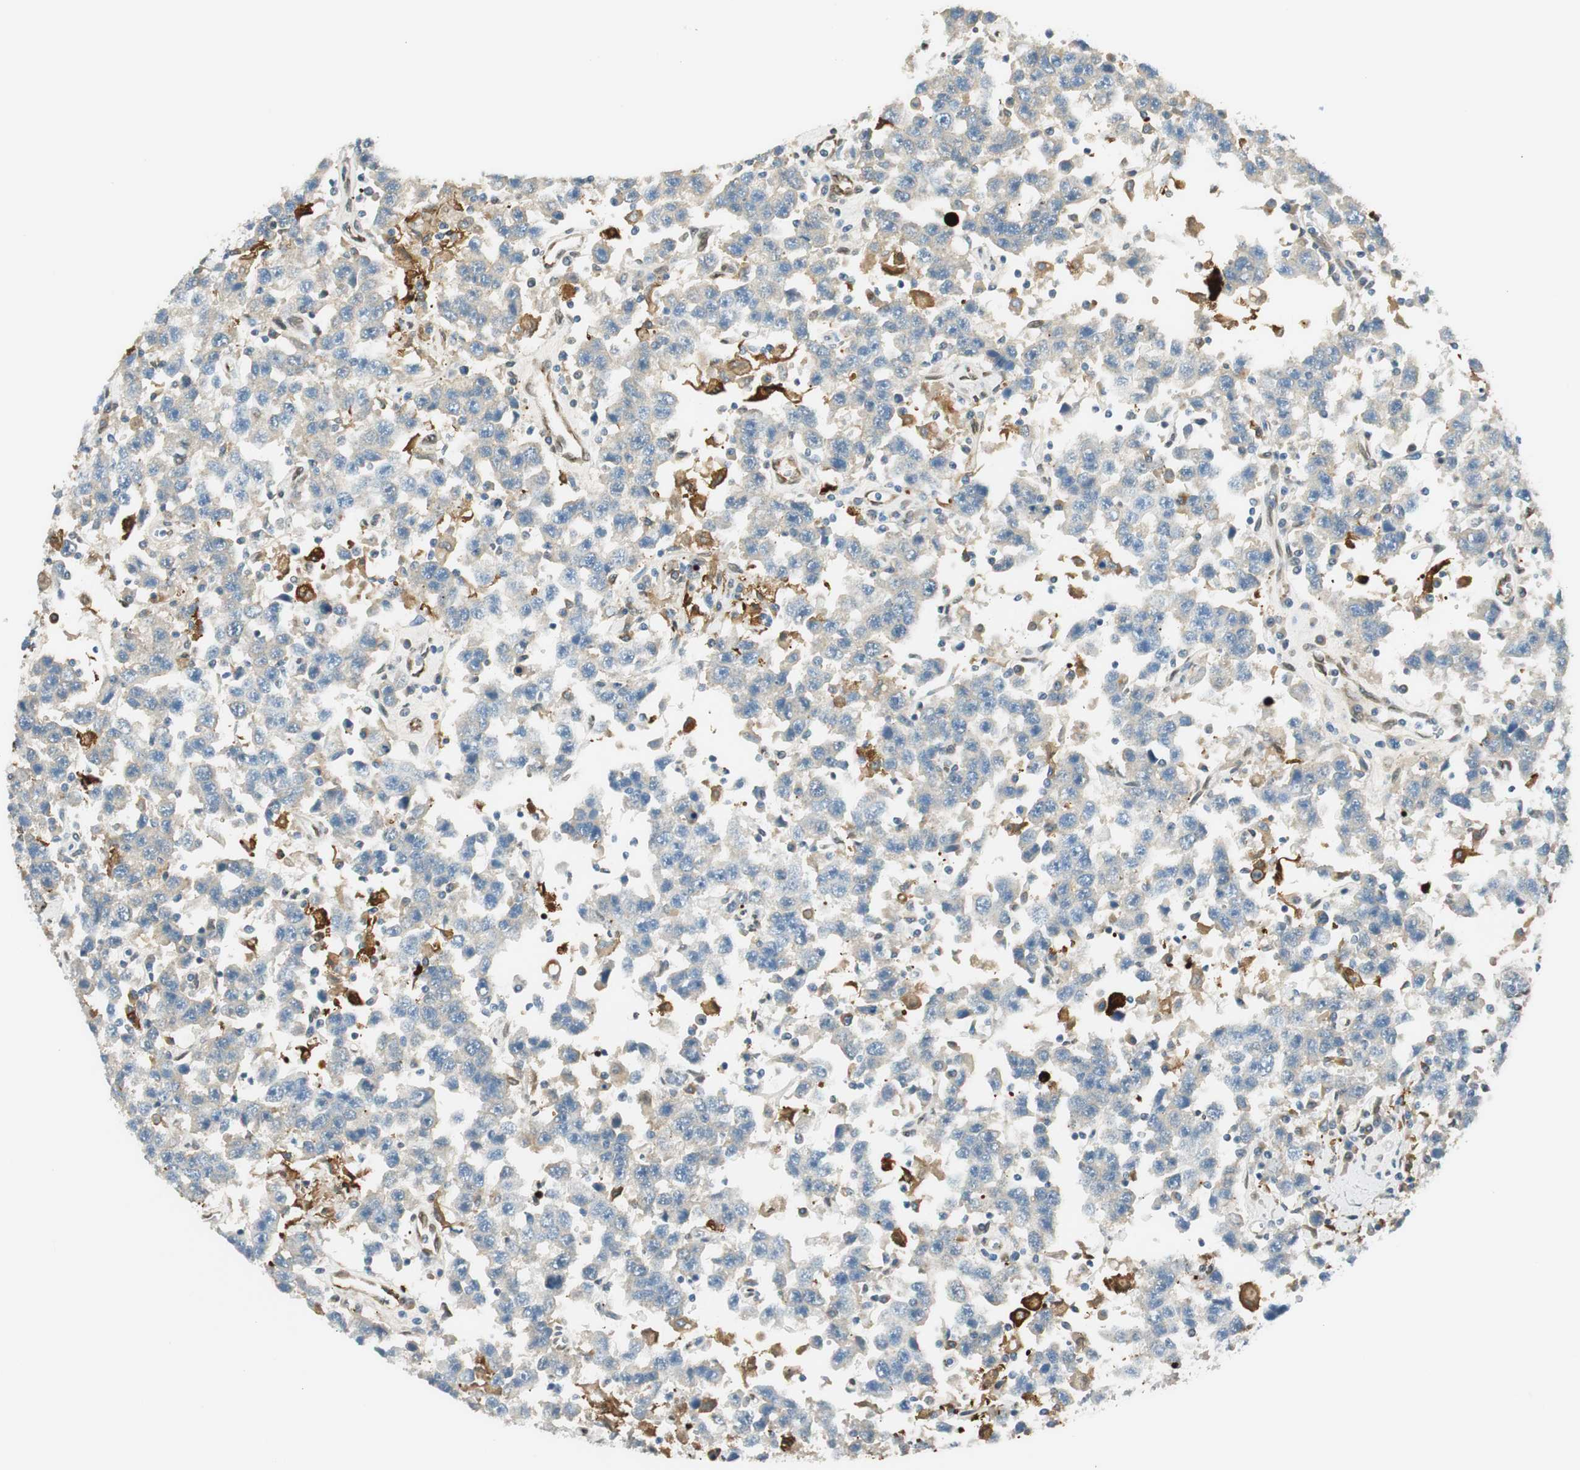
{"staining": {"intensity": "weak", "quantity": ">75%", "location": "cytoplasmic/membranous"}, "tissue": "testis cancer", "cell_type": "Tumor cells", "image_type": "cancer", "snomed": [{"axis": "morphology", "description": "Seminoma, NOS"}, {"axis": "topography", "description": "Testis"}], "caption": "High-magnification brightfield microscopy of testis cancer stained with DAB (3,3'-diaminobenzidine) (brown) and counterstained with hematoxylin (blue). tumor cells exhibit weak cytoplasmic/membranous positivity is seen in about>75% of cells. (IHC, brightfield microscopy, high magnification).", "gene": "TMEM260", "patient": {"sex": "male", "age": 41}}